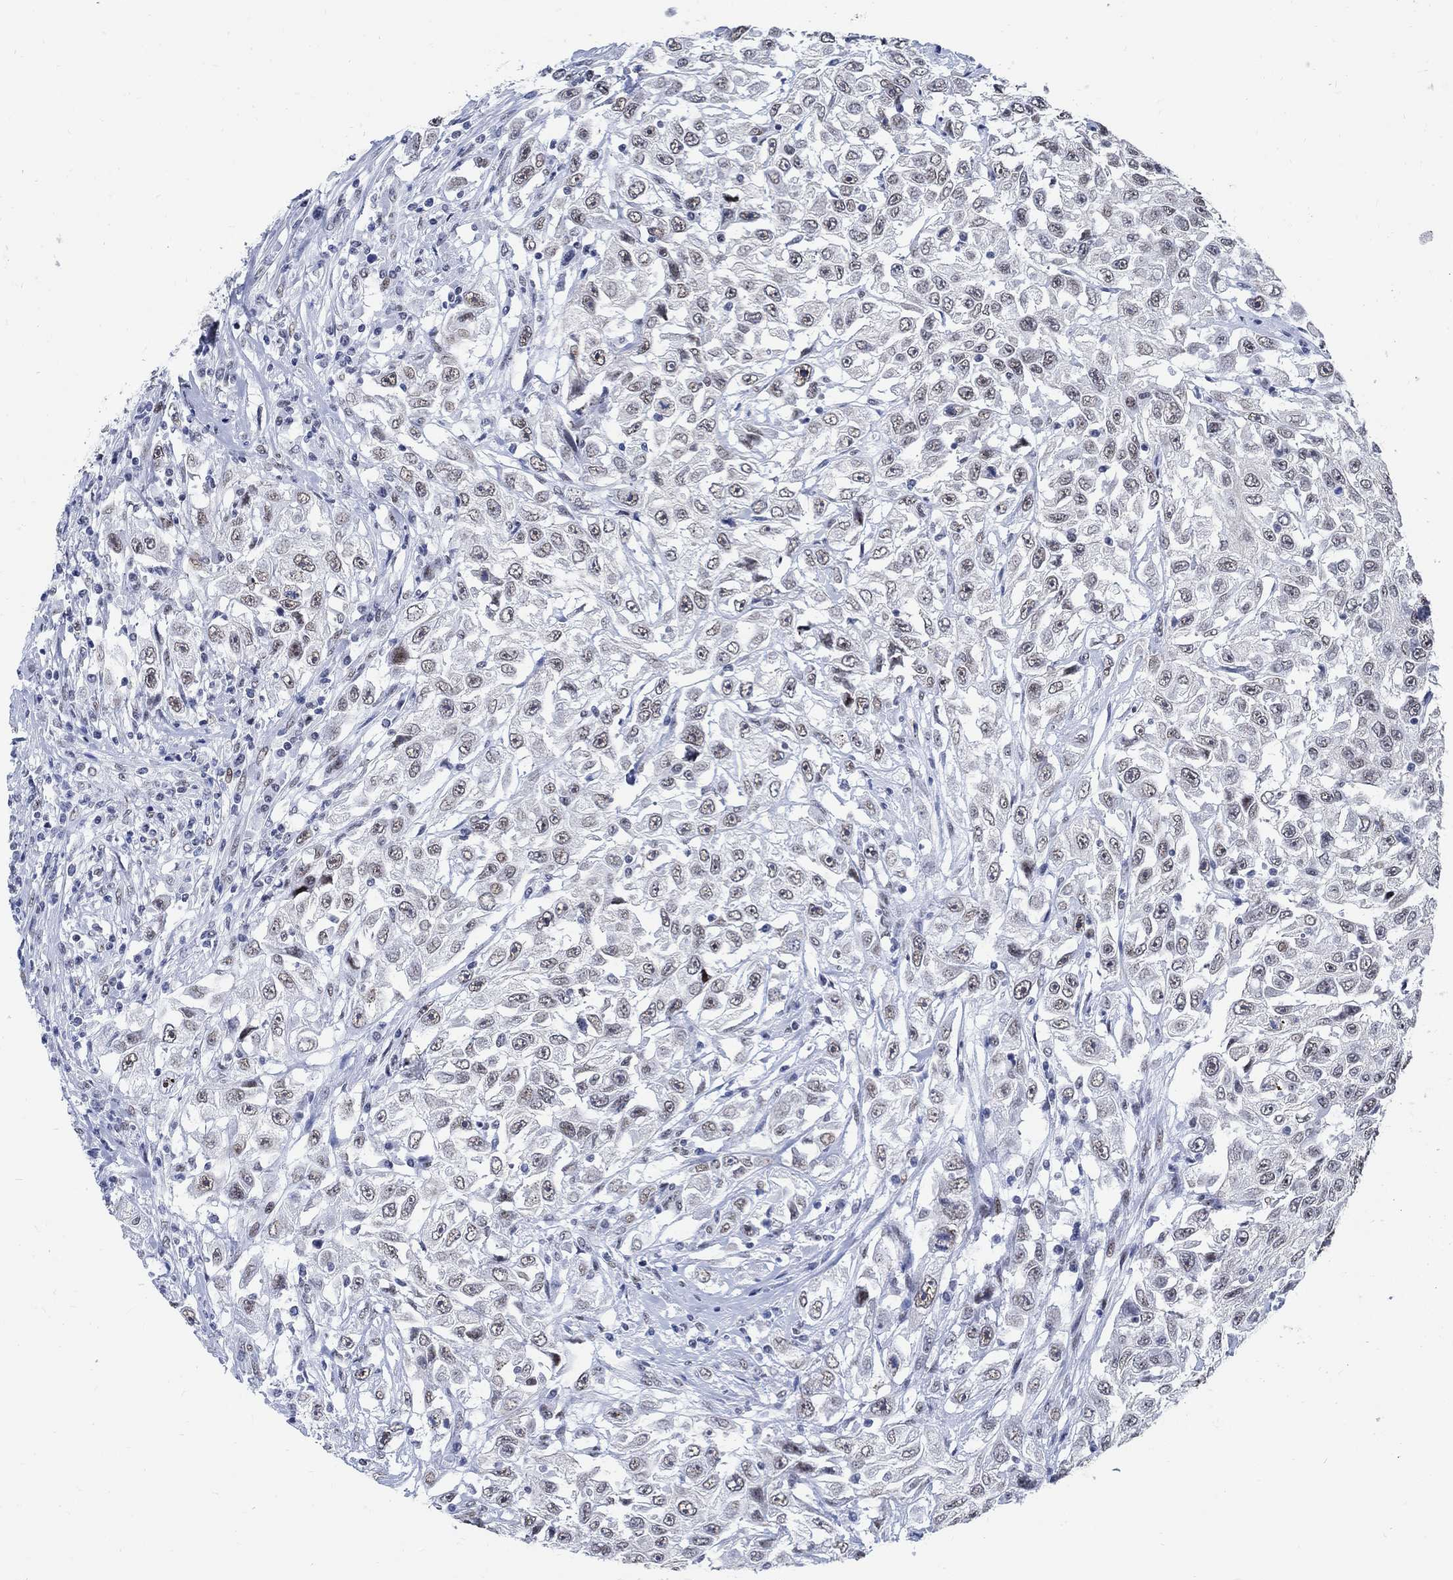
{"staining": {"intensity": "weak", "quantity": "25%-75%", "location": "nuclear"}, "tissue": "urothelial cancer", "cell_type": "Tumor cells", "image_type": "cancer", "snomed": [{"axis": "morphology", "description": "Urothelial carcinoma, High grade"}, {"axis": "topography", "description": "Urinary bladder"}], "caption": "IHC staining of high-grade urothelial carcinoma, which shows low levels of weak nuclear positivity in approximately 25%-75% of tumor cells indicating weak nuclear protein staining. The staining was performed using DAB (3,3'-diaminobenzidine) (brown) for protein detection and nuclei were counterstained in hematoxylin (blue).", "gene": "DLK1", "patient": {"sex": "female", "age": 56}}